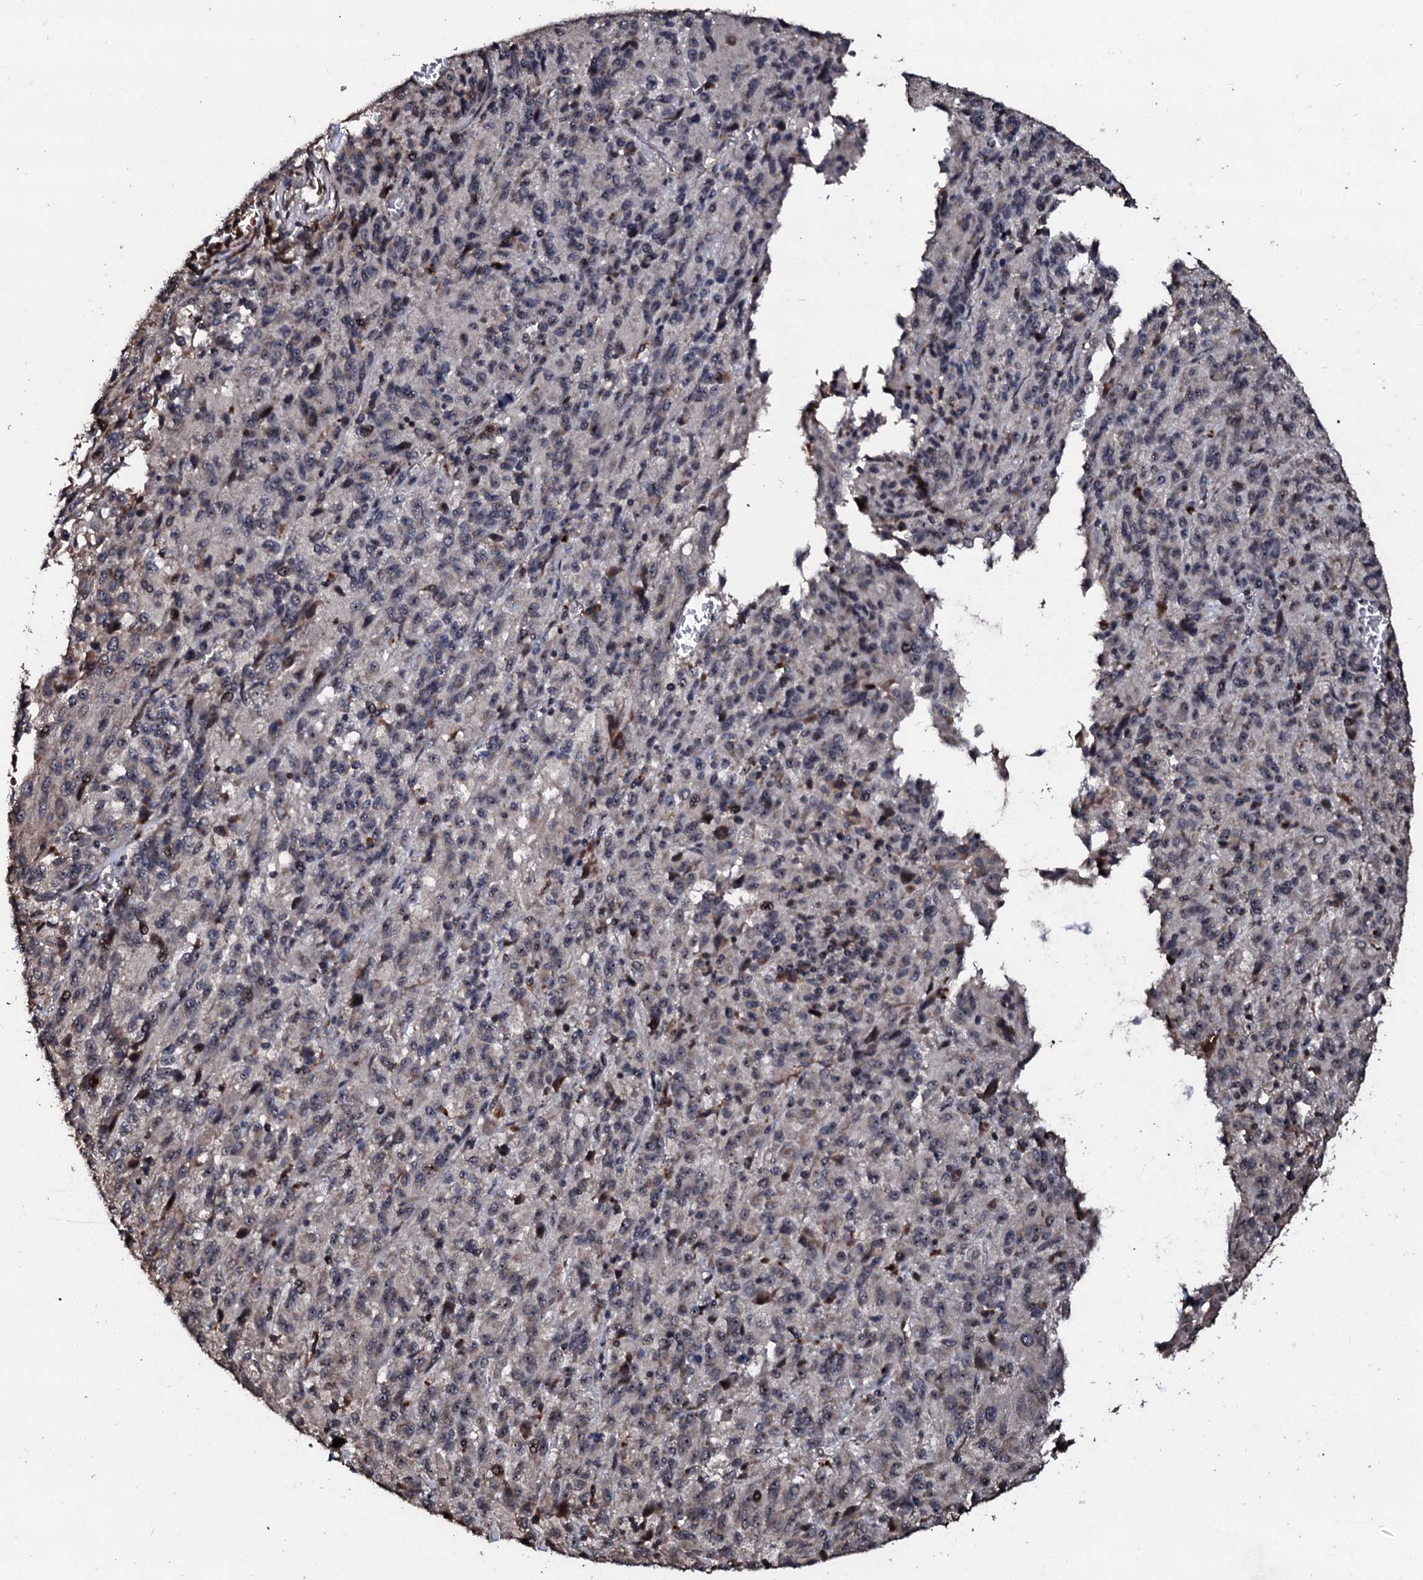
{"staining": {"intensity": "weak", "quantity": "<25%", "location": "nuclear"}, "tissue": "melanoma", "cell_type": "Tumor cells", "image_type": "cancer", "snomed": [{"axis": "morphology", "description": "Malignant melanoma, Metastatic site"}, {"axis": "topography", "description": "Lung"}], "caption": "This photomicrograph is of malignant melanoma (metastatic site) stained with immunohistochemistry (IHC) to label a protein in brown with the nuclei are counter-stained blue. There is no staining in tumor cells. The staining is performed using DAB (3,3'-diaminobenzidine) brown chromogen with nuclei counter-stained in using hematoxylin.", "gene": "SUPT7L", "patient": {"sex": "male", "age": 64}}